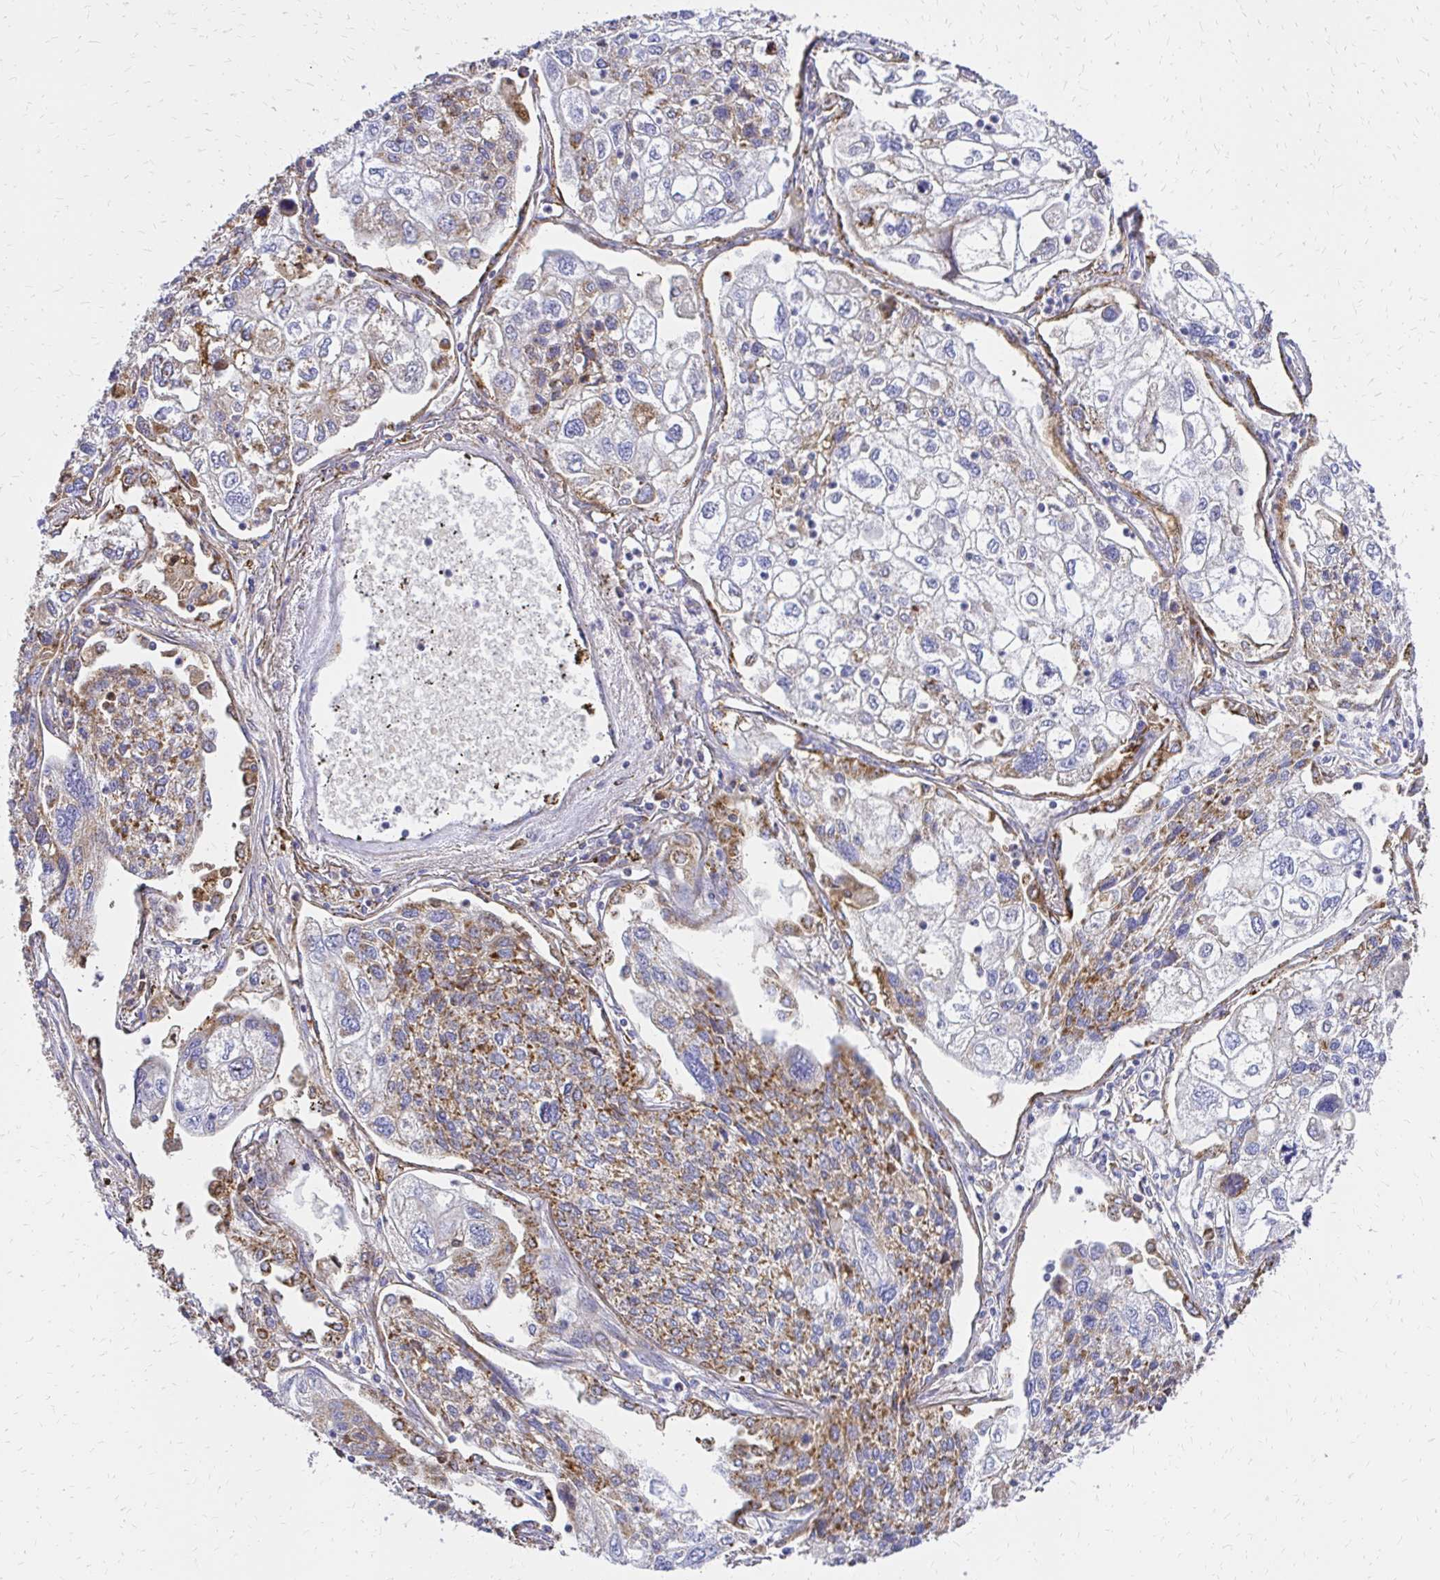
{"staining": {"intensity": "moderate", "quantity": "25%-75%", "location": "cytoplasmic/membranous"}, "tissue": "lung cancer", "cell_type": "Tumor cells", "image_type": "cancer", "snomed": [{"axis": "morphology", "description": "Squamous cell carcinoma, NOS"}, {"axis": "topography", "description": "Lung"}], "caption": "Tumor cells exhibit moderate cytoplasmic/membranous staining in approximately 25%-75% of cells in squamous cell carcinoma (lung). (brown staining indicates protein expression, while blue staining denotes nuclei).", "gene": "MRPL13", "patient": {"sex": "male", "age": 74}}